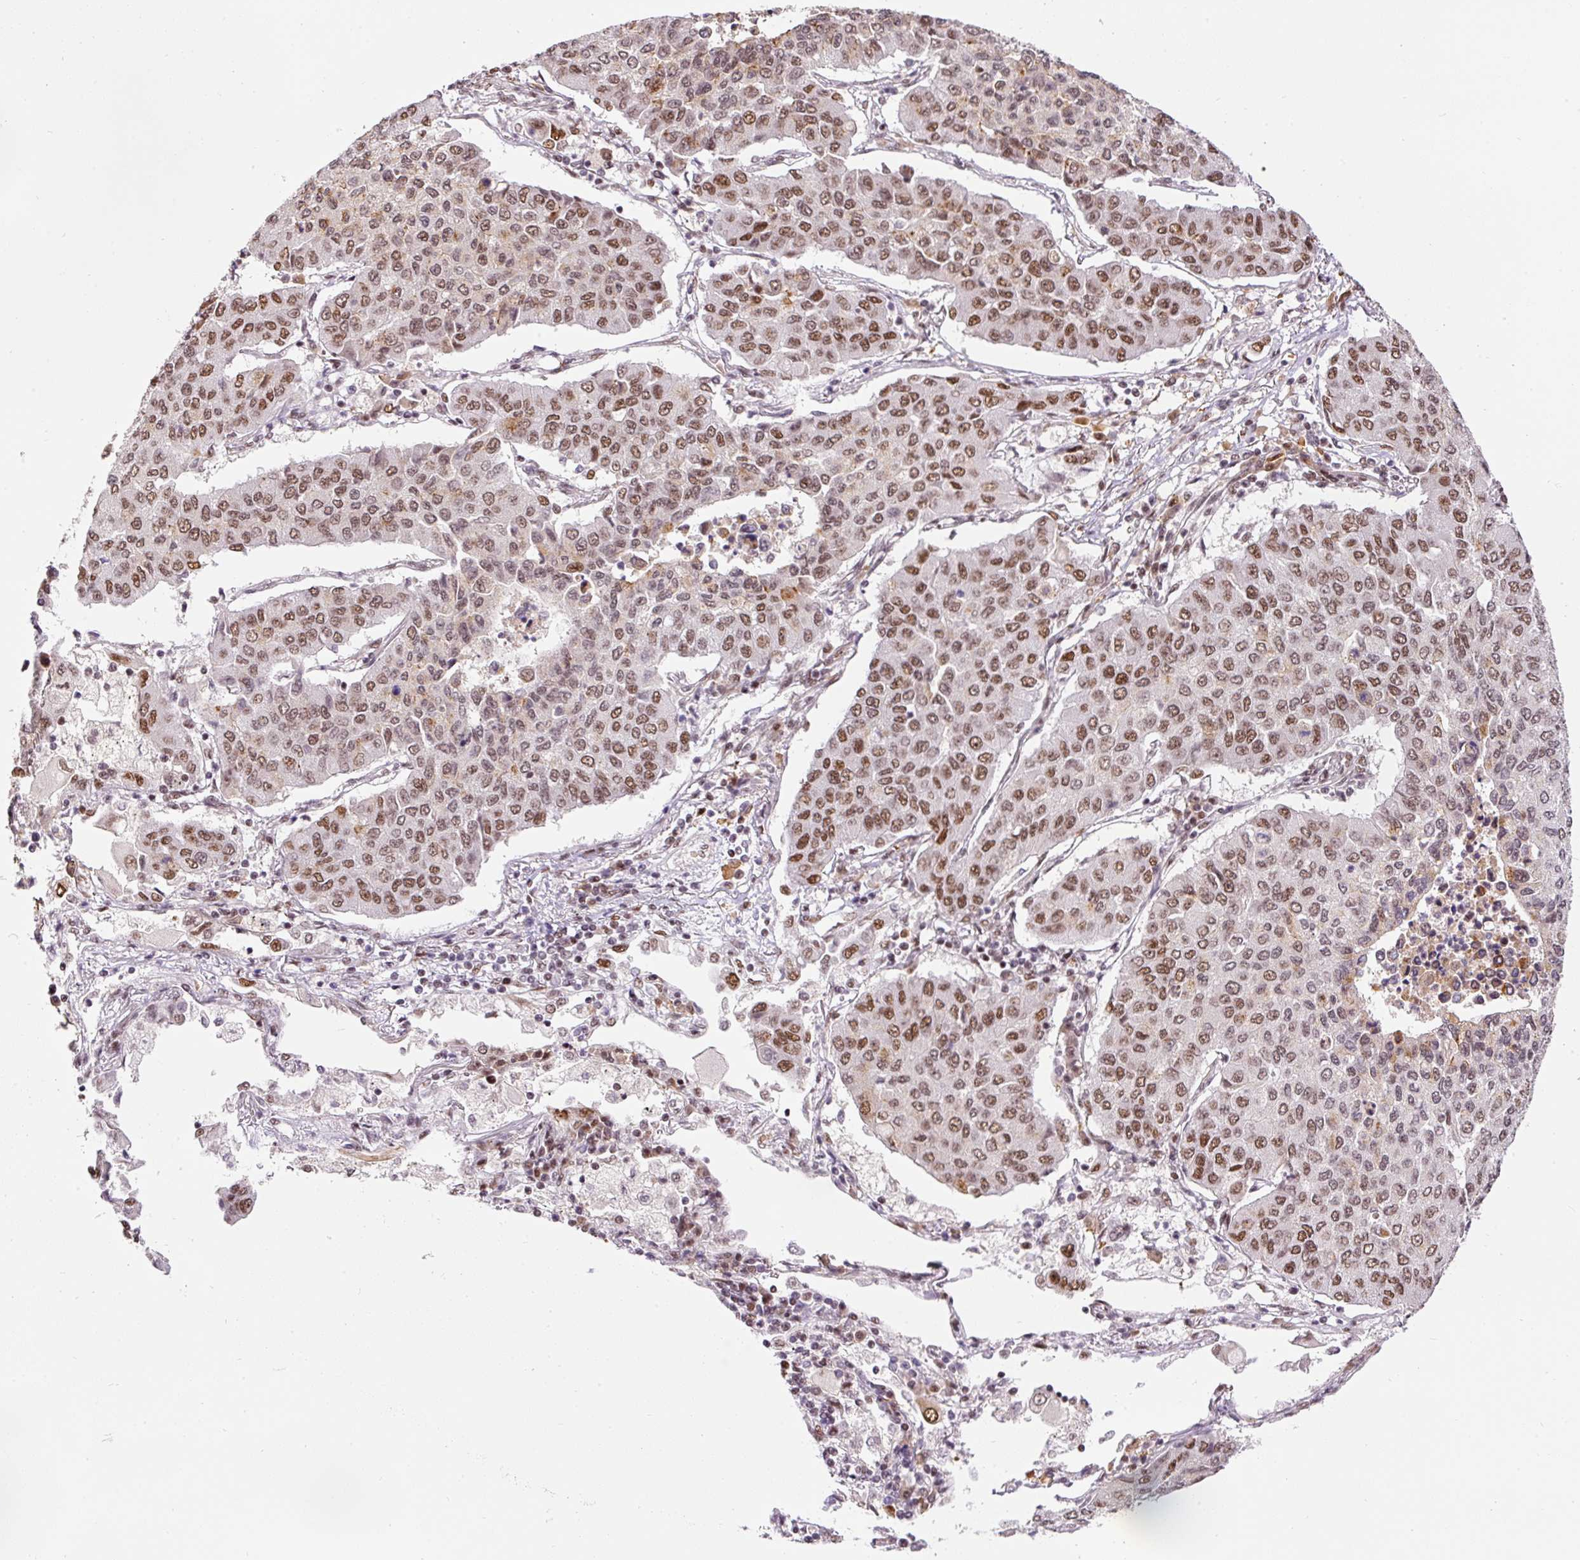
{"staining": {"intensity": "moderate", "quantity": ">75%", "location": "nuclear"}, "tissue": "lung cancer", "cell_type": "Tumor cells", "image_type": "cancer", "snomed": [{"axis": "morphology", "description": "Squamous cell carcinoma, NOS"}, {"axis": "topography", "description": "Lung"}], "caption": "High-magnification brightfield microscopy of lung cancer stained with DAB (3,3'-diaminobenzidine) (brown) and counterstained with hematoxylin (blue). tumor cells exhibit moderate nuclear staining is appreciated in about>75% of cells.", "gene": "HNRNPC", "patient": {"sex": "male", "age": 74}}